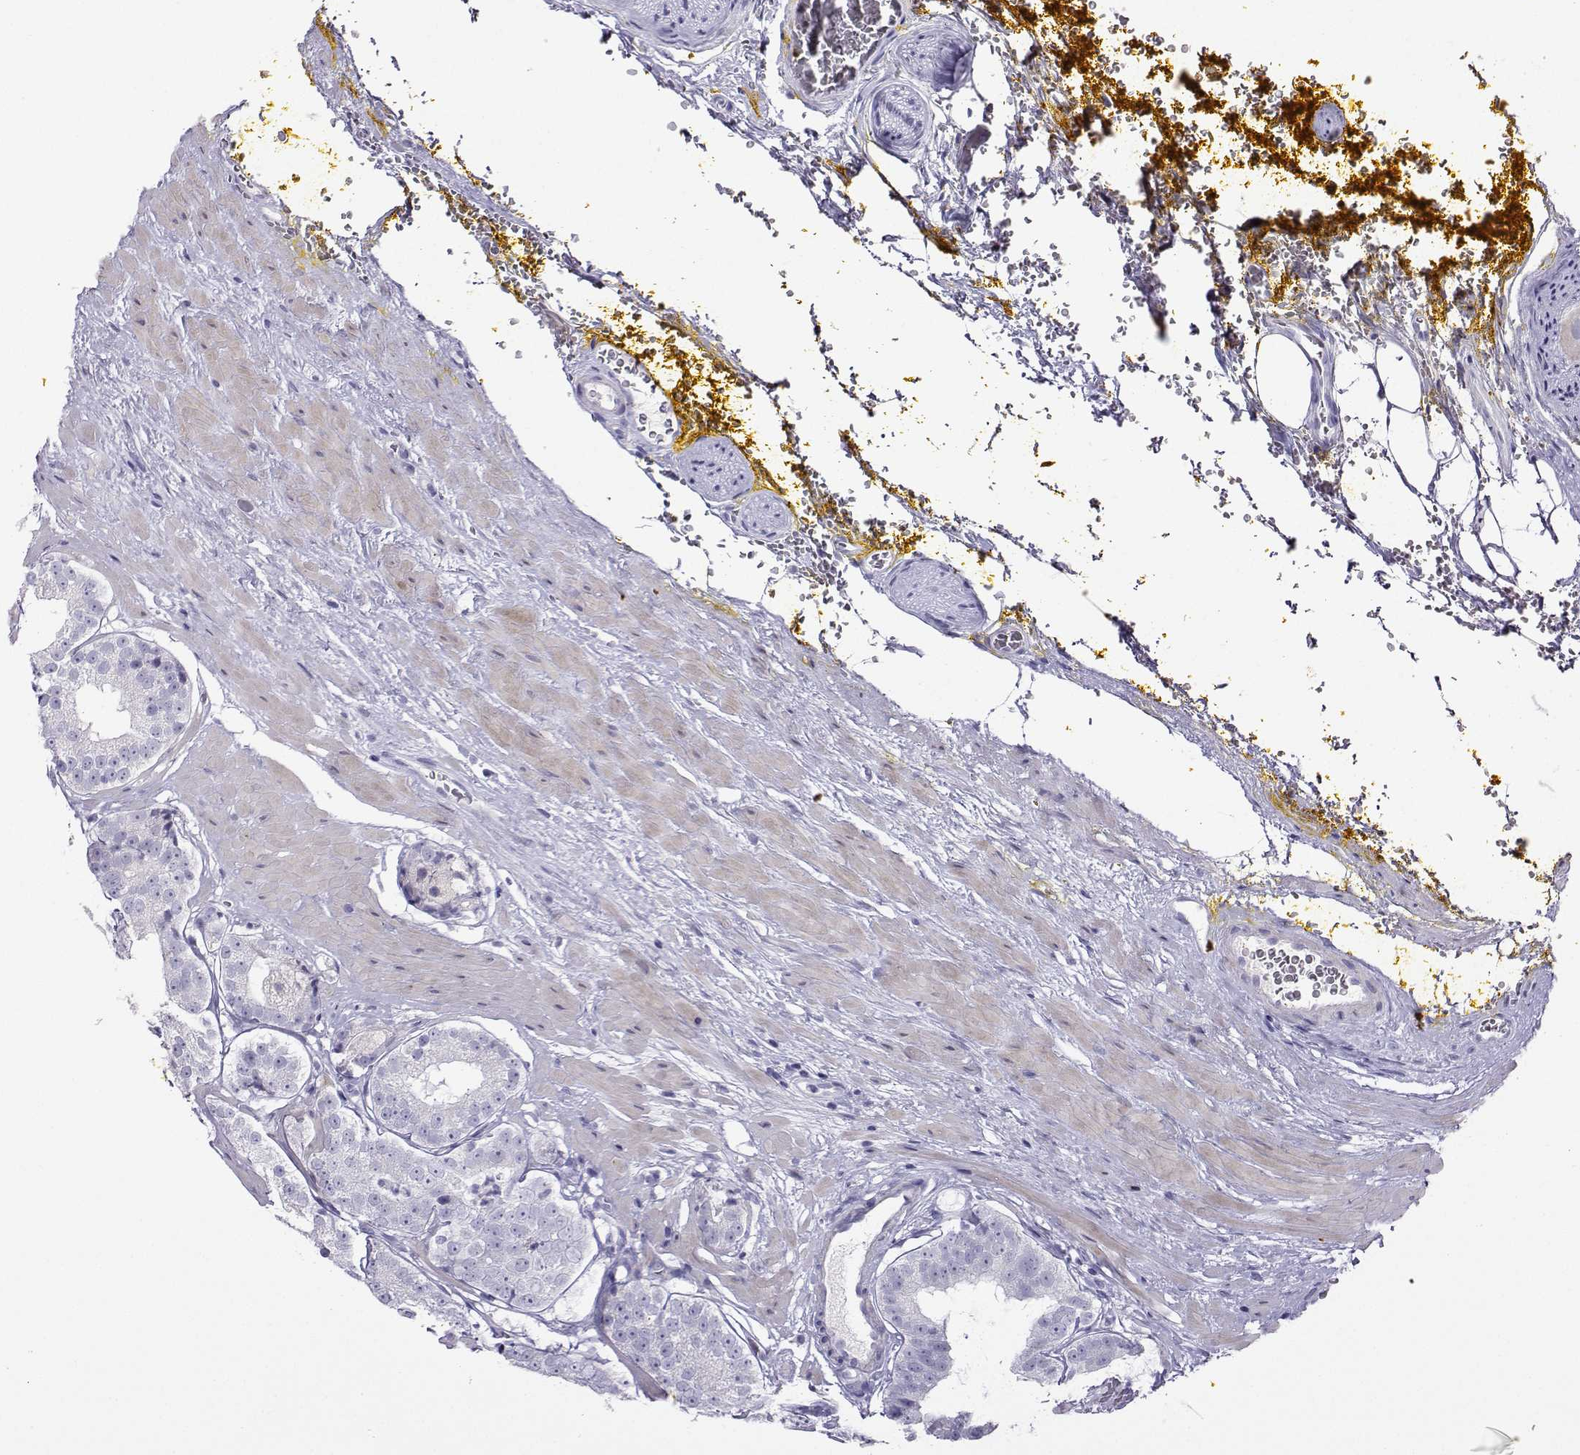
{"staining": {"intensity": "negative", "quantity": "none", "location": "none"}, "tissue": "prostate cancer", "cell_type": "Tumor cells", "image_type": "cancer", "snomed": [{"axis": "morphology", "description": "Adenocarcinoma, Low grade"}, {"axis": "topography", "description": "Prostate"}], "caption": "High magnification brightfield microscopy of adenocarcinoma (low-grade) (prostate) stained with DAB (brown) and counterstained with hematoxylin (blue): tumor cells show no significant positivity. Nuclei are stained in blue.", "gene": "FBXO24", "patient": {"sex": "male", "age": 60}}